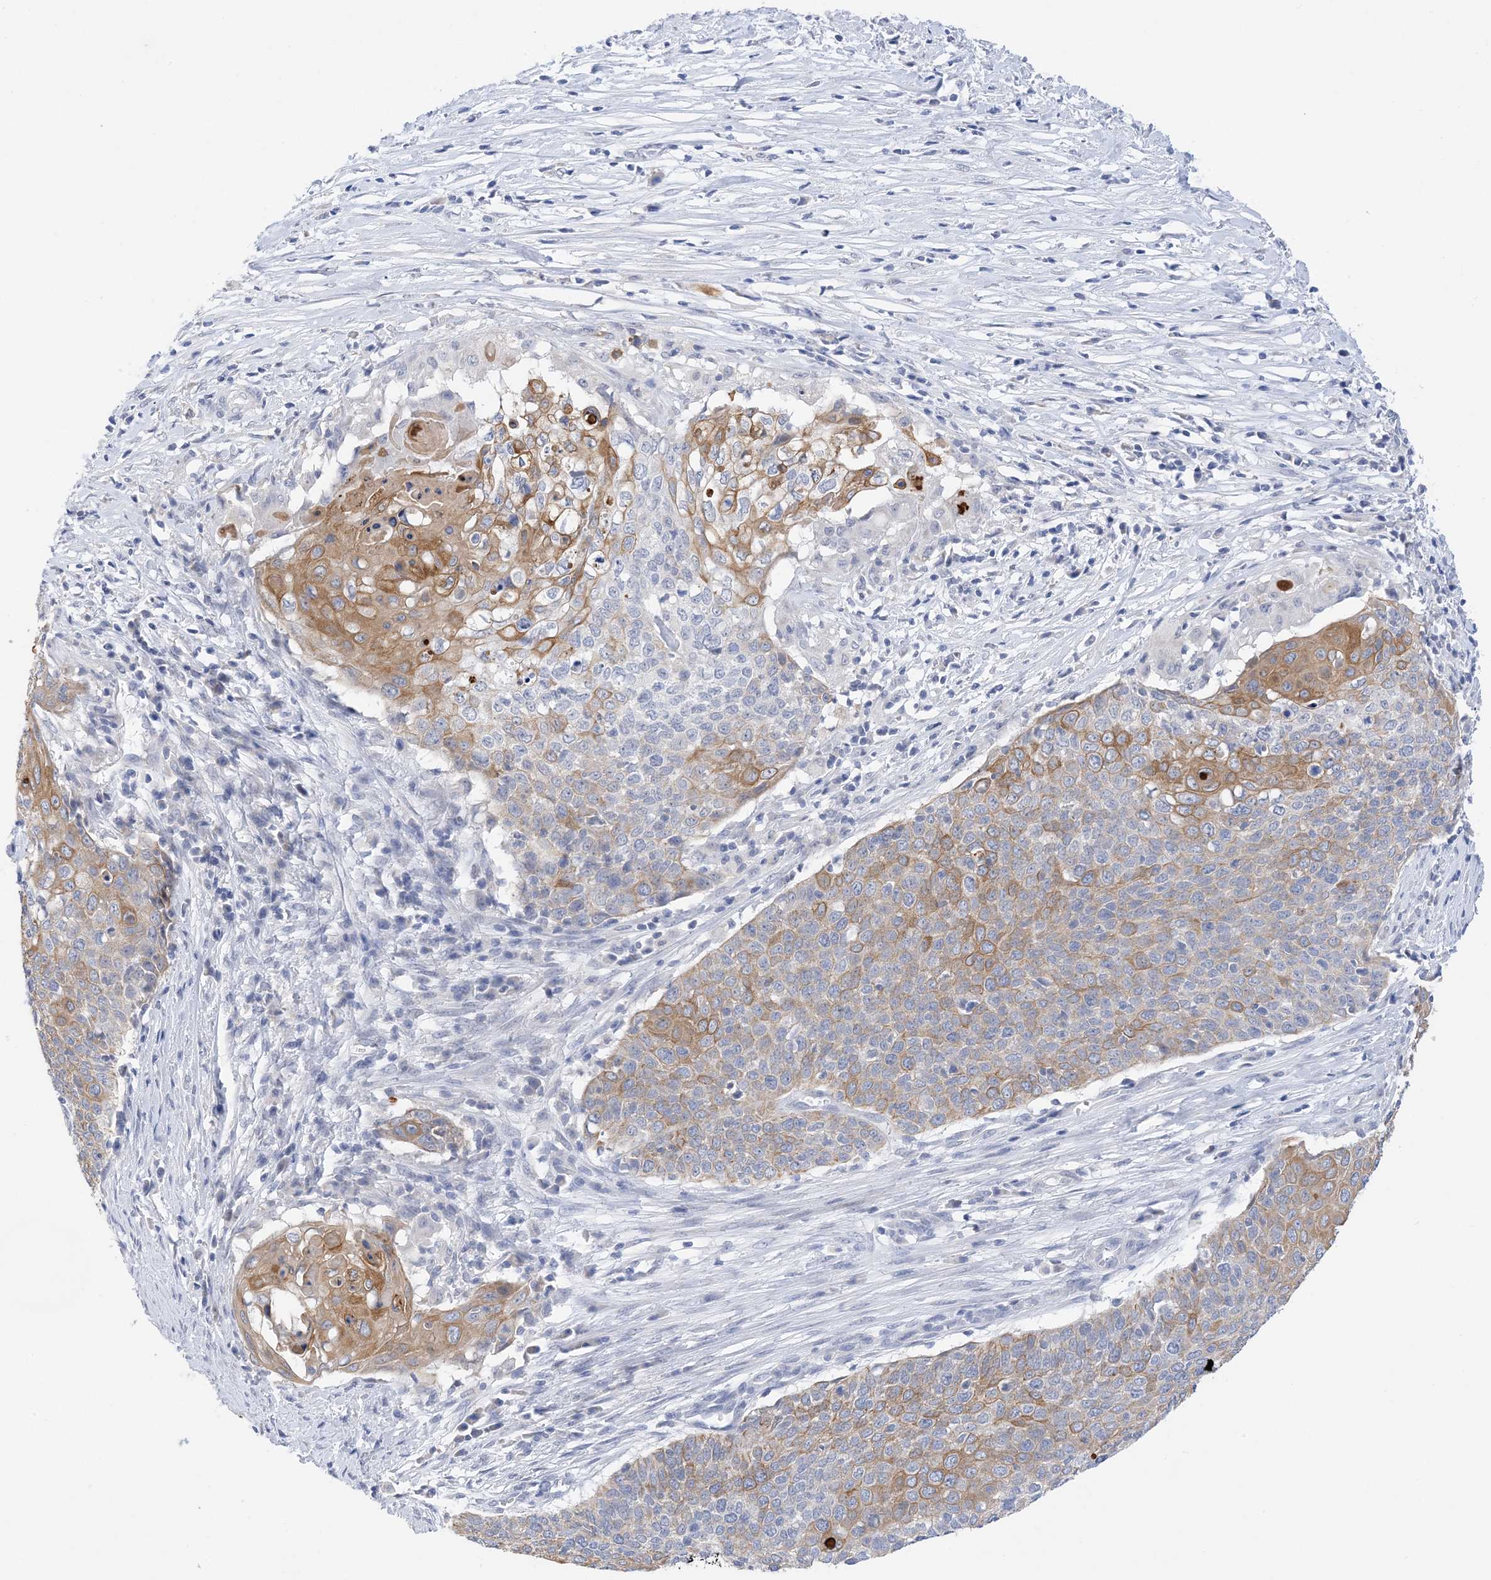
{"staining": {"intensity": "moderate", "quantity": "25%-75%", "location": "cytoplasmic/membranous"}, "tissue": "cervical cancer", "cell_type": "Tumor cells", "image_type": "cancer", "snomed": [{"axis": "morphology", "description": "Squamous cell carcinoma, NOS"}, {"axis": "topography", "description": "Cervix"}], "caption": "Cervical cancer (squamous cell carcinoma) was stained to show a protein in brown. There is medium levels of moderate cytoplasmic/membranous staining in about 25%-75% of tumor cells. (Brightfield microscopy of DAB IHC at high magnification).", "gene": "PLK4", "patient": {"sex": "female", "age": 39}}